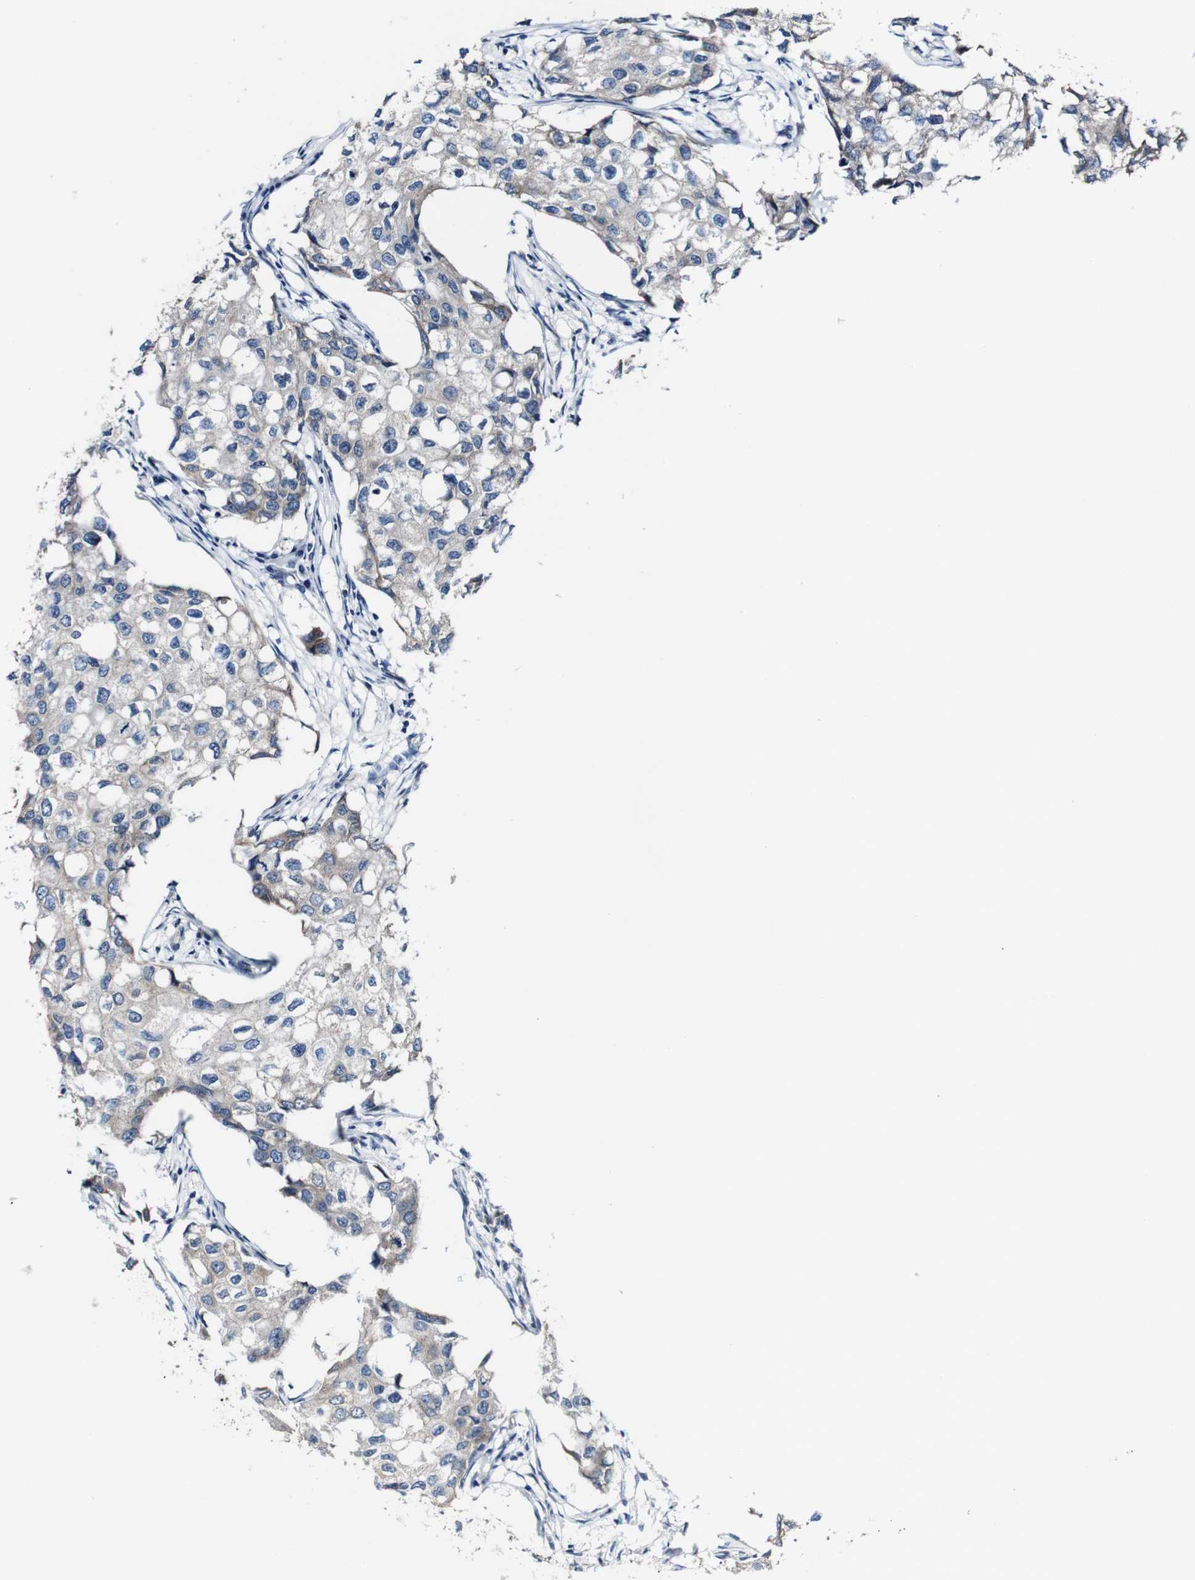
{"staining": {"intensity": "weak", "quantity": "<25%", "location": "cytoplasmic/membranous"}, "tissue": "breast cancer", "cell_type": "Tumor cells", "image_type": "cancer", "snomed": [{"axis": "morphology", "description": "Duct carcinoma"}, {"axis": "topography", "description": "Breast"}], "caption": "A micrograph of human breast cancer is negative for staining in tumor cells.", "gene": "GRAMD1A", "patient": {"sex": "female", "age": 27}}